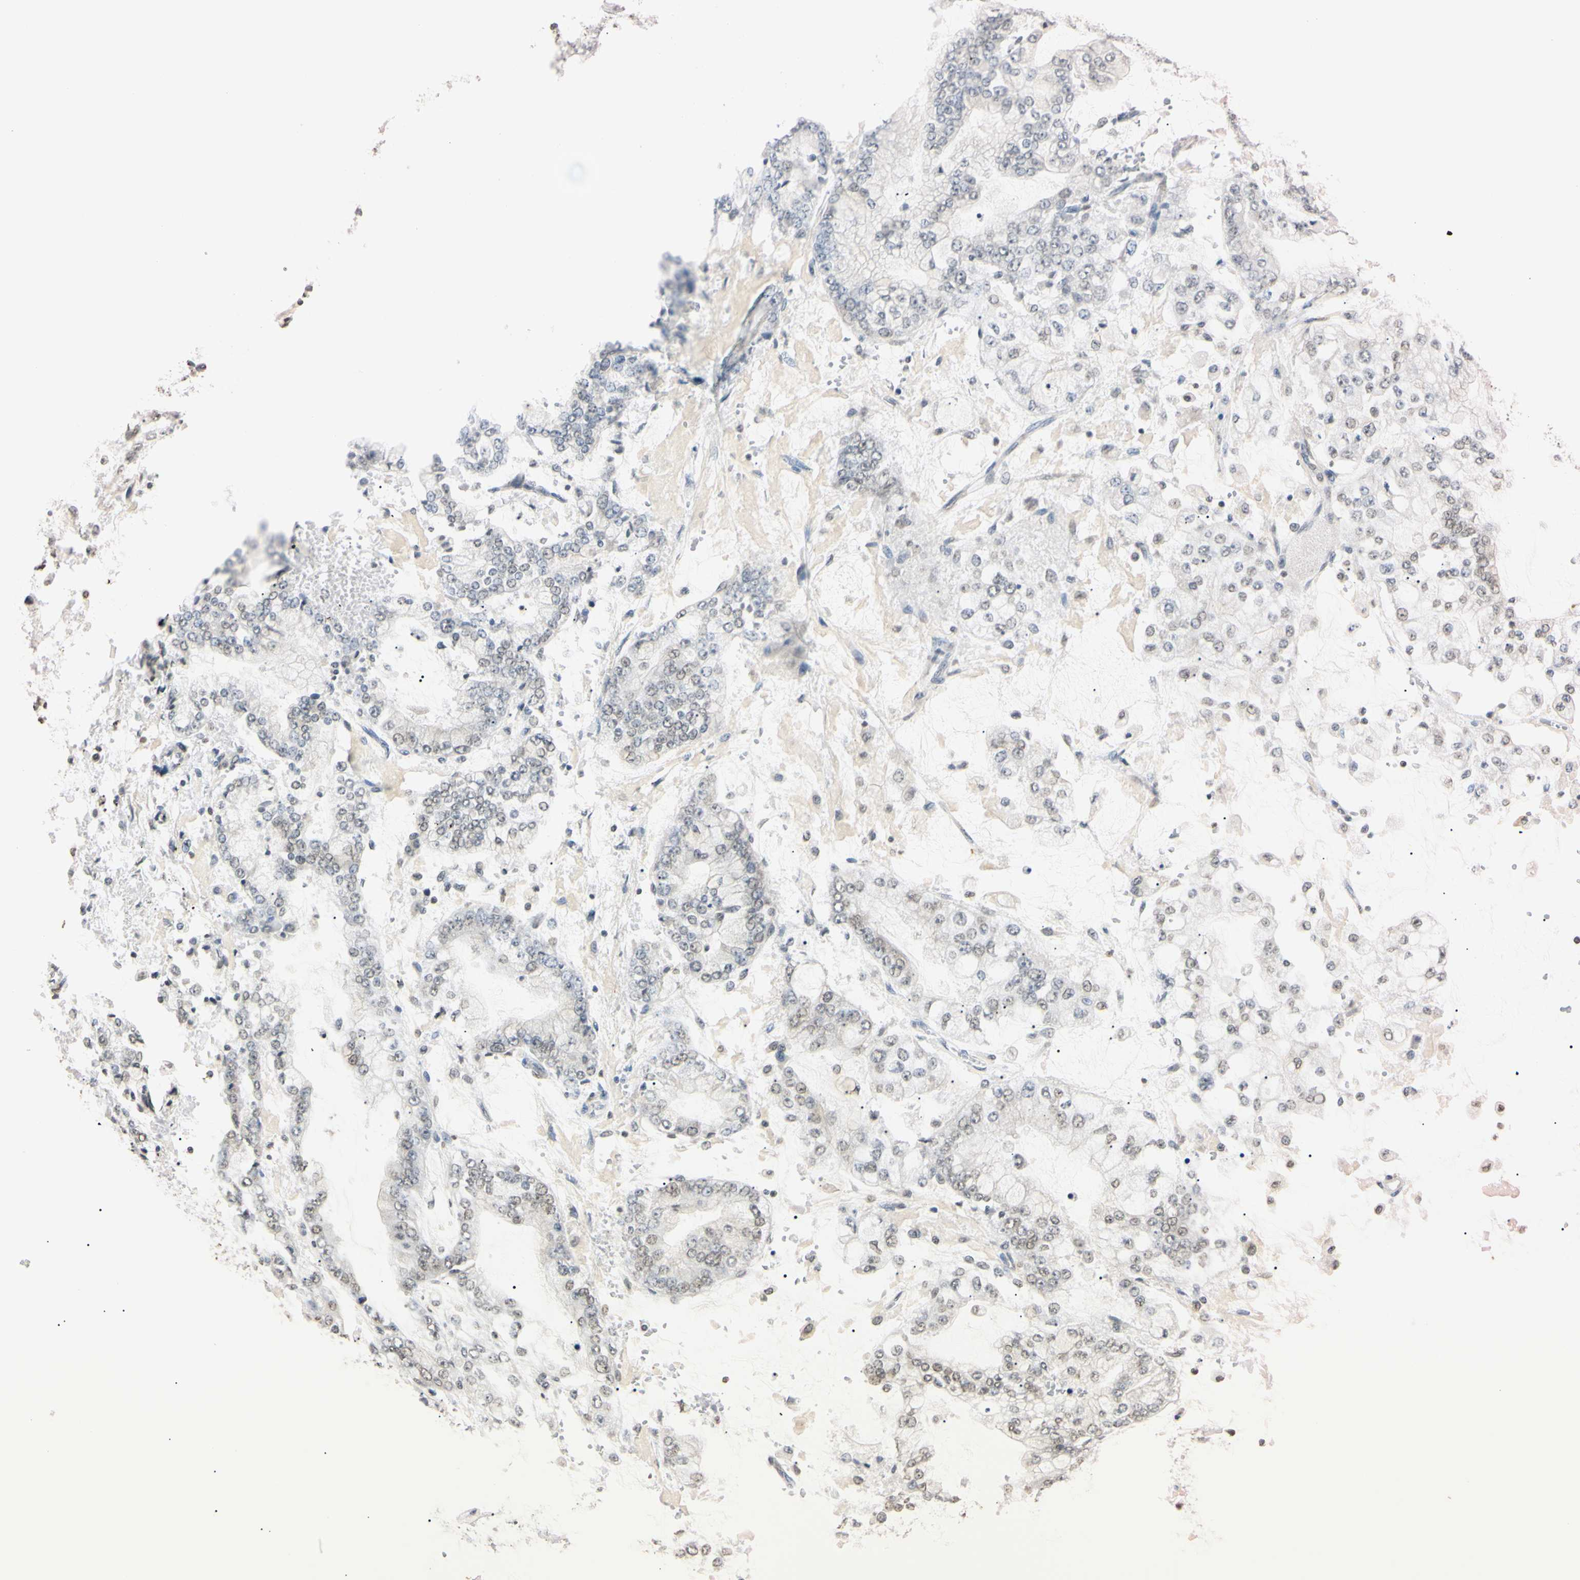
{"staining": {"intensity": "weak", "quantity": "<25%", "location": "nuclear"}, "tissue": "stomach cancer", "cell_type": "Tumor cells", "image_type": "cancer", "snomed": [{"axis": "morphology", "description": "Adenocarcinoma, NOS"}, {"axis": "topography", "description": "Stomach"}], "caption": "High magnification brightfield microscopy of stomach adenocarcinoma stained with DAB (3,3'-diaminobenzidine) (brown) and counterstained with hematoxylin (blue): tumor cells show no significant positivity.", "gene": "CDC45", "patient": {"sex": "male", "age": 76}}